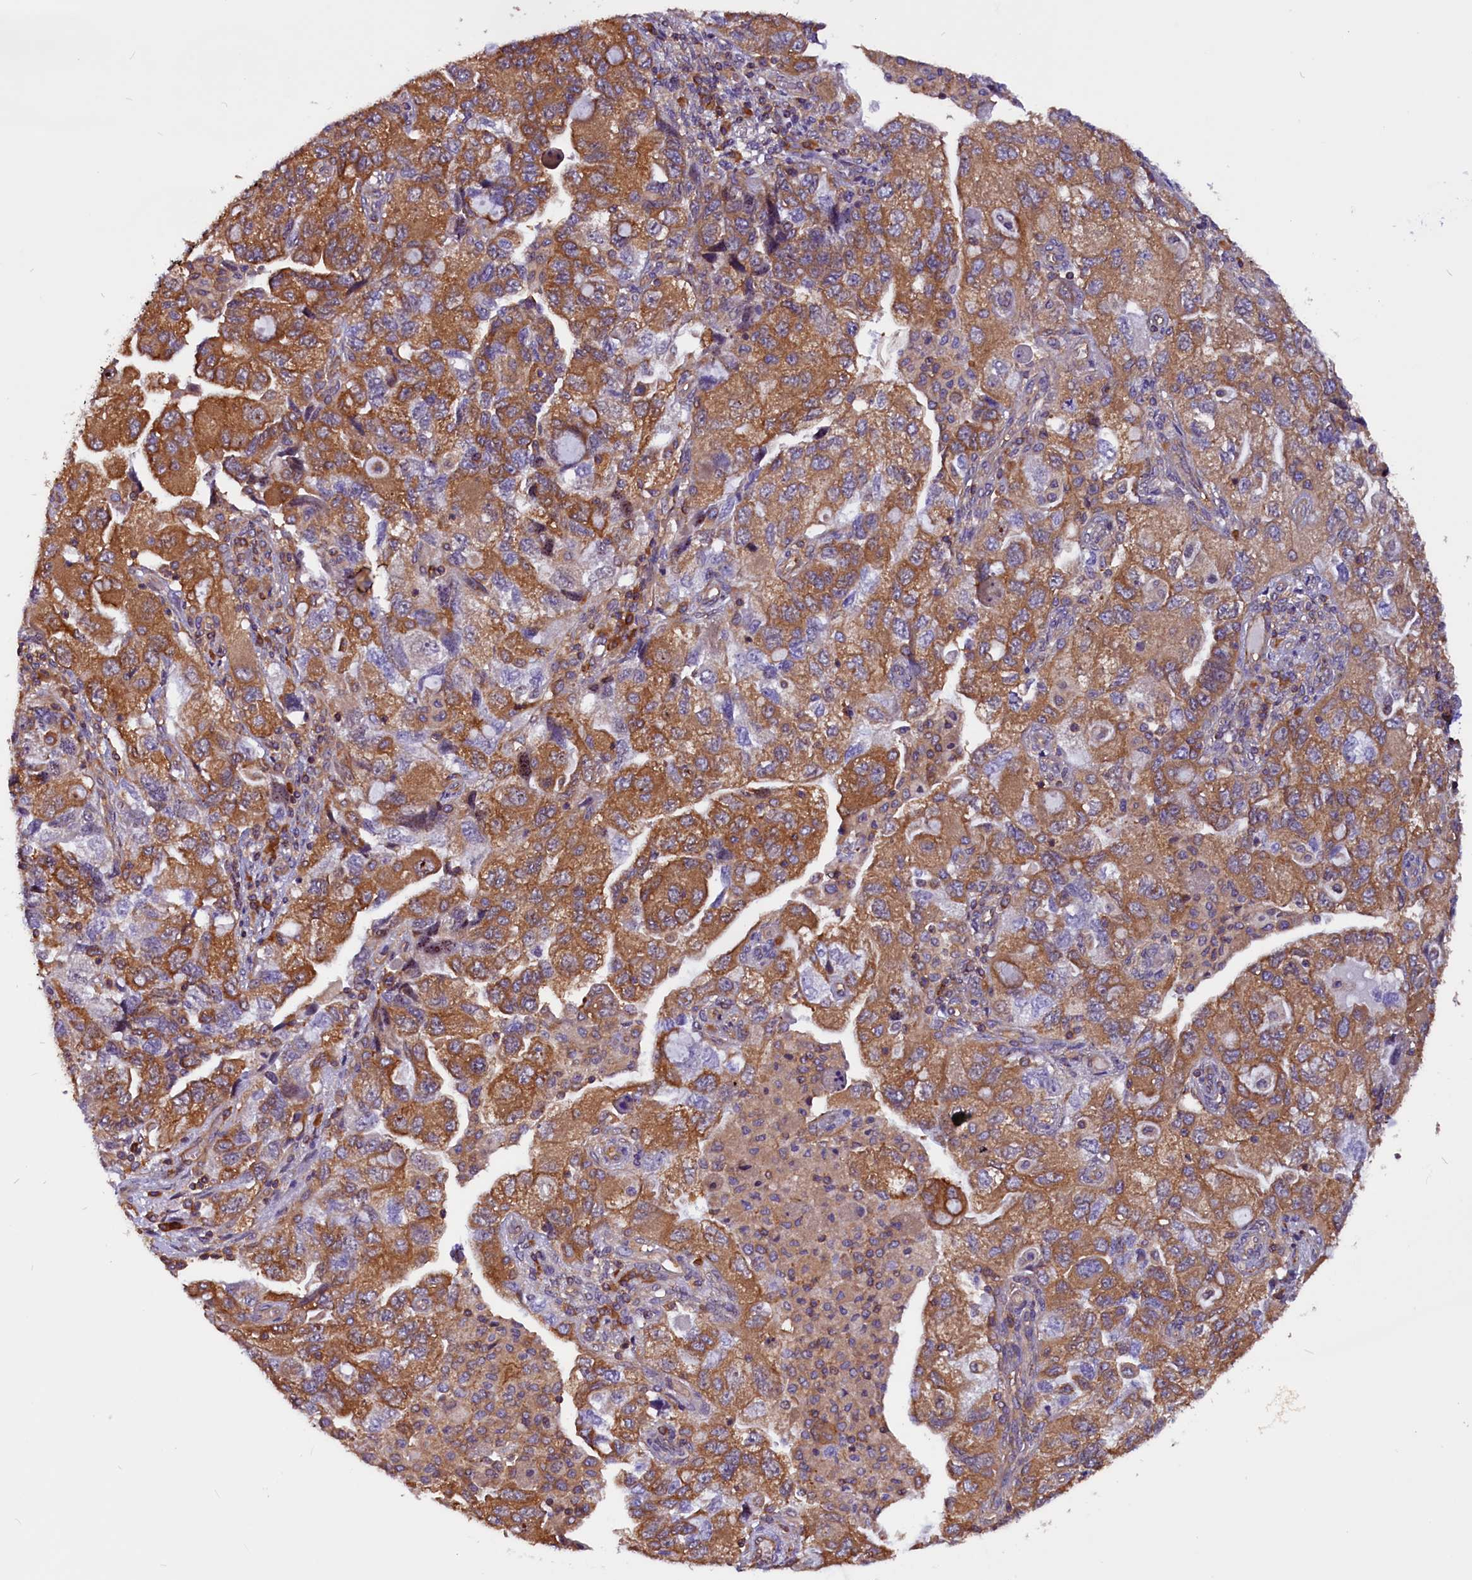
{"staining": {"intensity": "moderate", "quantity": ">75%", "location": "cytoplasmic/membranous"}, "tissue": "ovarian cancer", "cell_type": "Tumor cells", "image_type": "cancer", "snomed": [{"axis": "morphology", "description": "Carcinoma, NOS"}, {"axis": "morphology", "description": "Cystadenocarcinoma, serous, NOS"}, {"axis": "topography", "description": "Ovary"}], "caption": "Protein positivity by immunohistochemistry demonstrates moderate cytoplasmic/membranous expression in approximately >75% of tumor cells in serous cystadenocarcinoma (ovarian).", "gene": "EIF3G", "patient": {"sex": "female", "age": 69}}